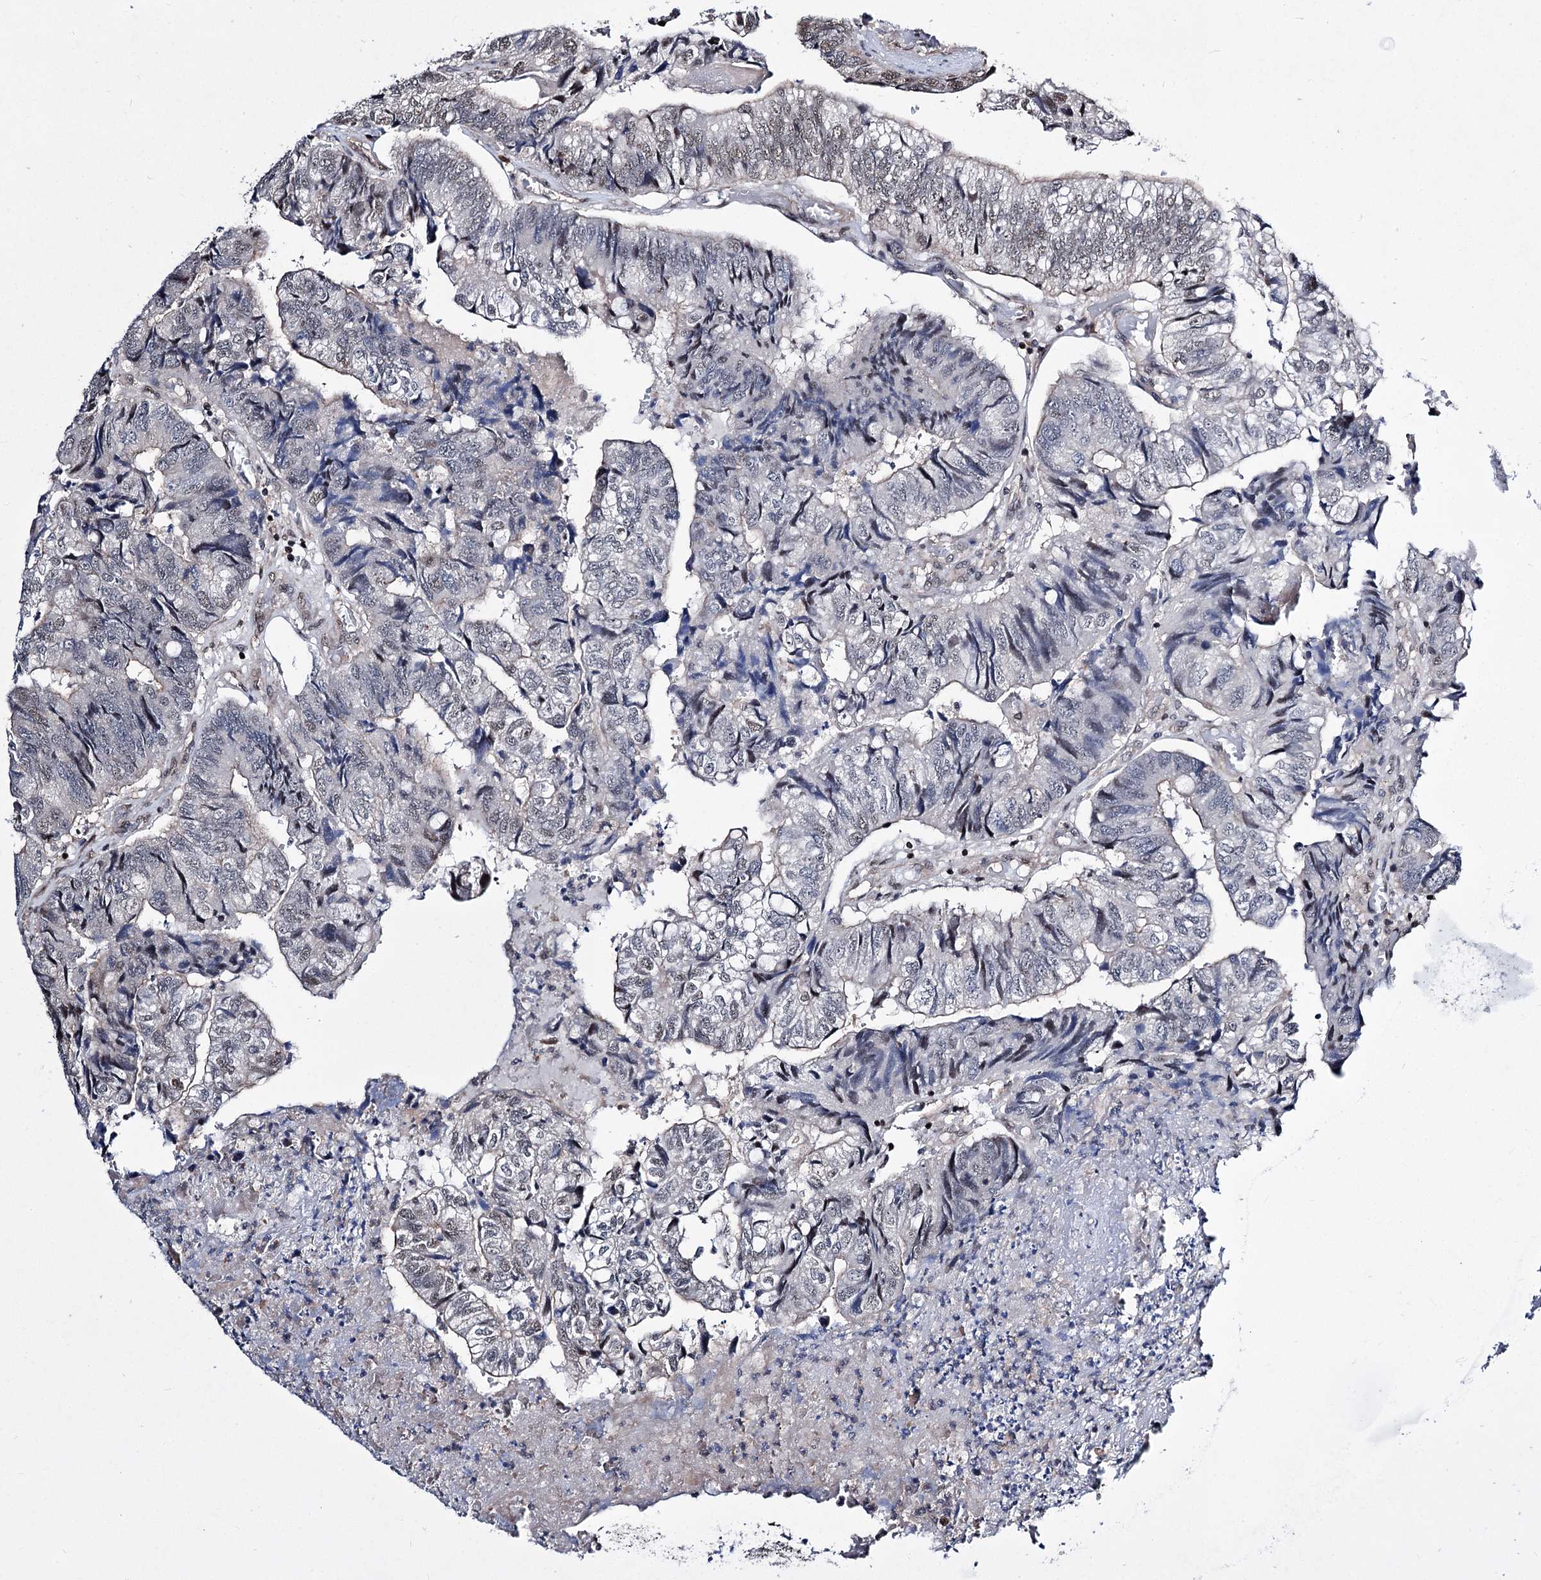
{"staining": {"intensity": "negative", "quantity": "none", "location": "none"}, "tissue": "colorectal cancer", "cell_type": "Tumor cells", "image_type": "cancer", "snomed": [{"axis": "morphology", "description": "Adenocarcinoma, NOS"}, {"axis": "topography", "description": "Colon"}], "caption": "A histopathology image of colorectal cancer stained for a protein reveals no brown staining in tumor cells.", "gene": "CHMP7", "patient": {"sex": "female", "age": 67}}